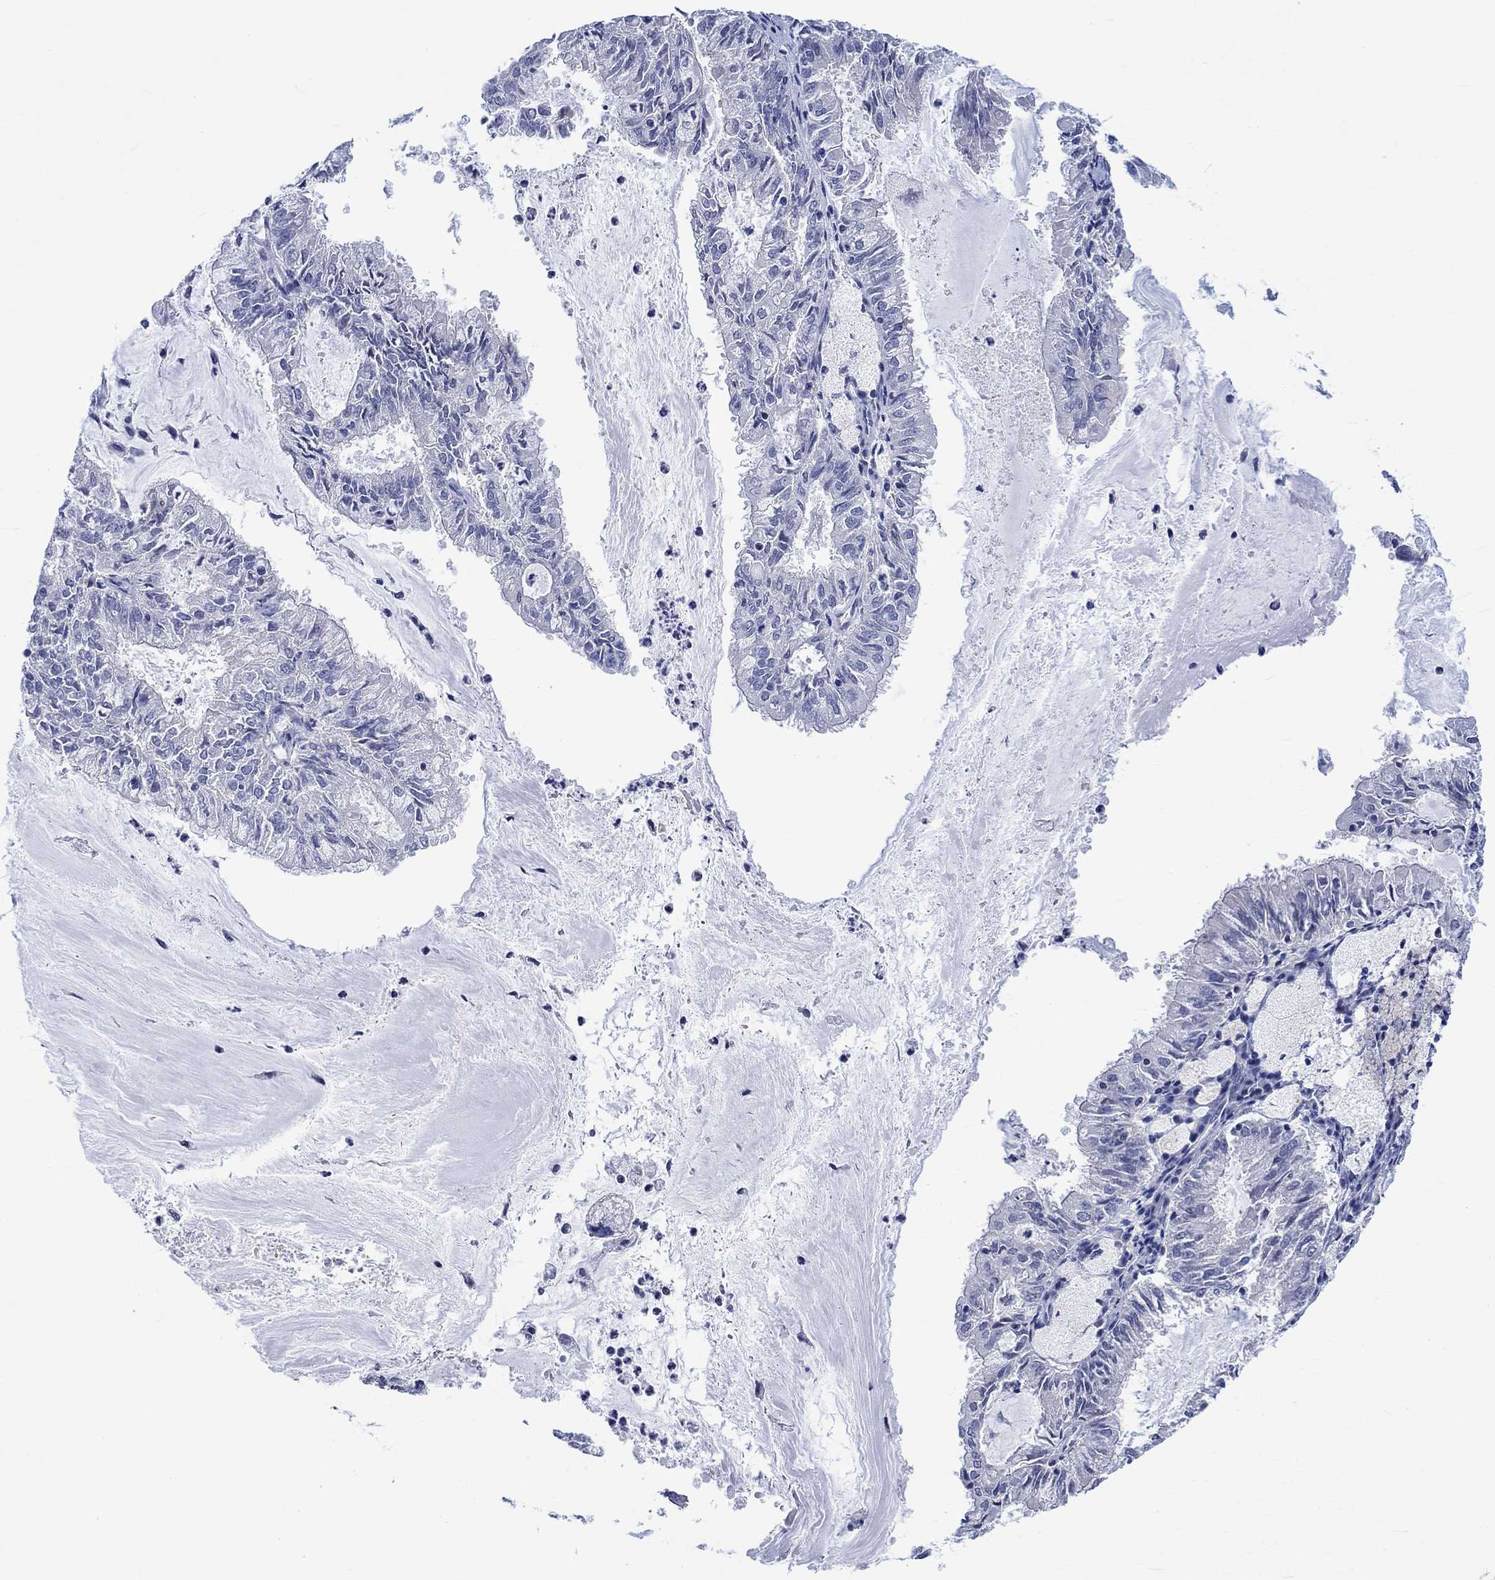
{"staining": {"intensity": "negative", "quantity": "none", "location": "none"}, "tissue": "endometrial cancer", "cell_type": "Tumor cells", "image_type": "cancer", "snomed": [{"axis": "morphology", "description": "Adenocarcinoma, NOS"}, {"axis": "topography", "description": "Endometrium"}], "caption": "High magnification brightfield microscopy of endometrial cancer stained with DAB (3,3'-diaminobenzidine) (brown) and counterstained with hematoxylin (blue): tumor cells show no significant expression. (Immunohistochemistry (ihc), brightfield microscopy, high magnification).", "gene": "AGRP", "patient": {"sex": "female", "age": 57}}